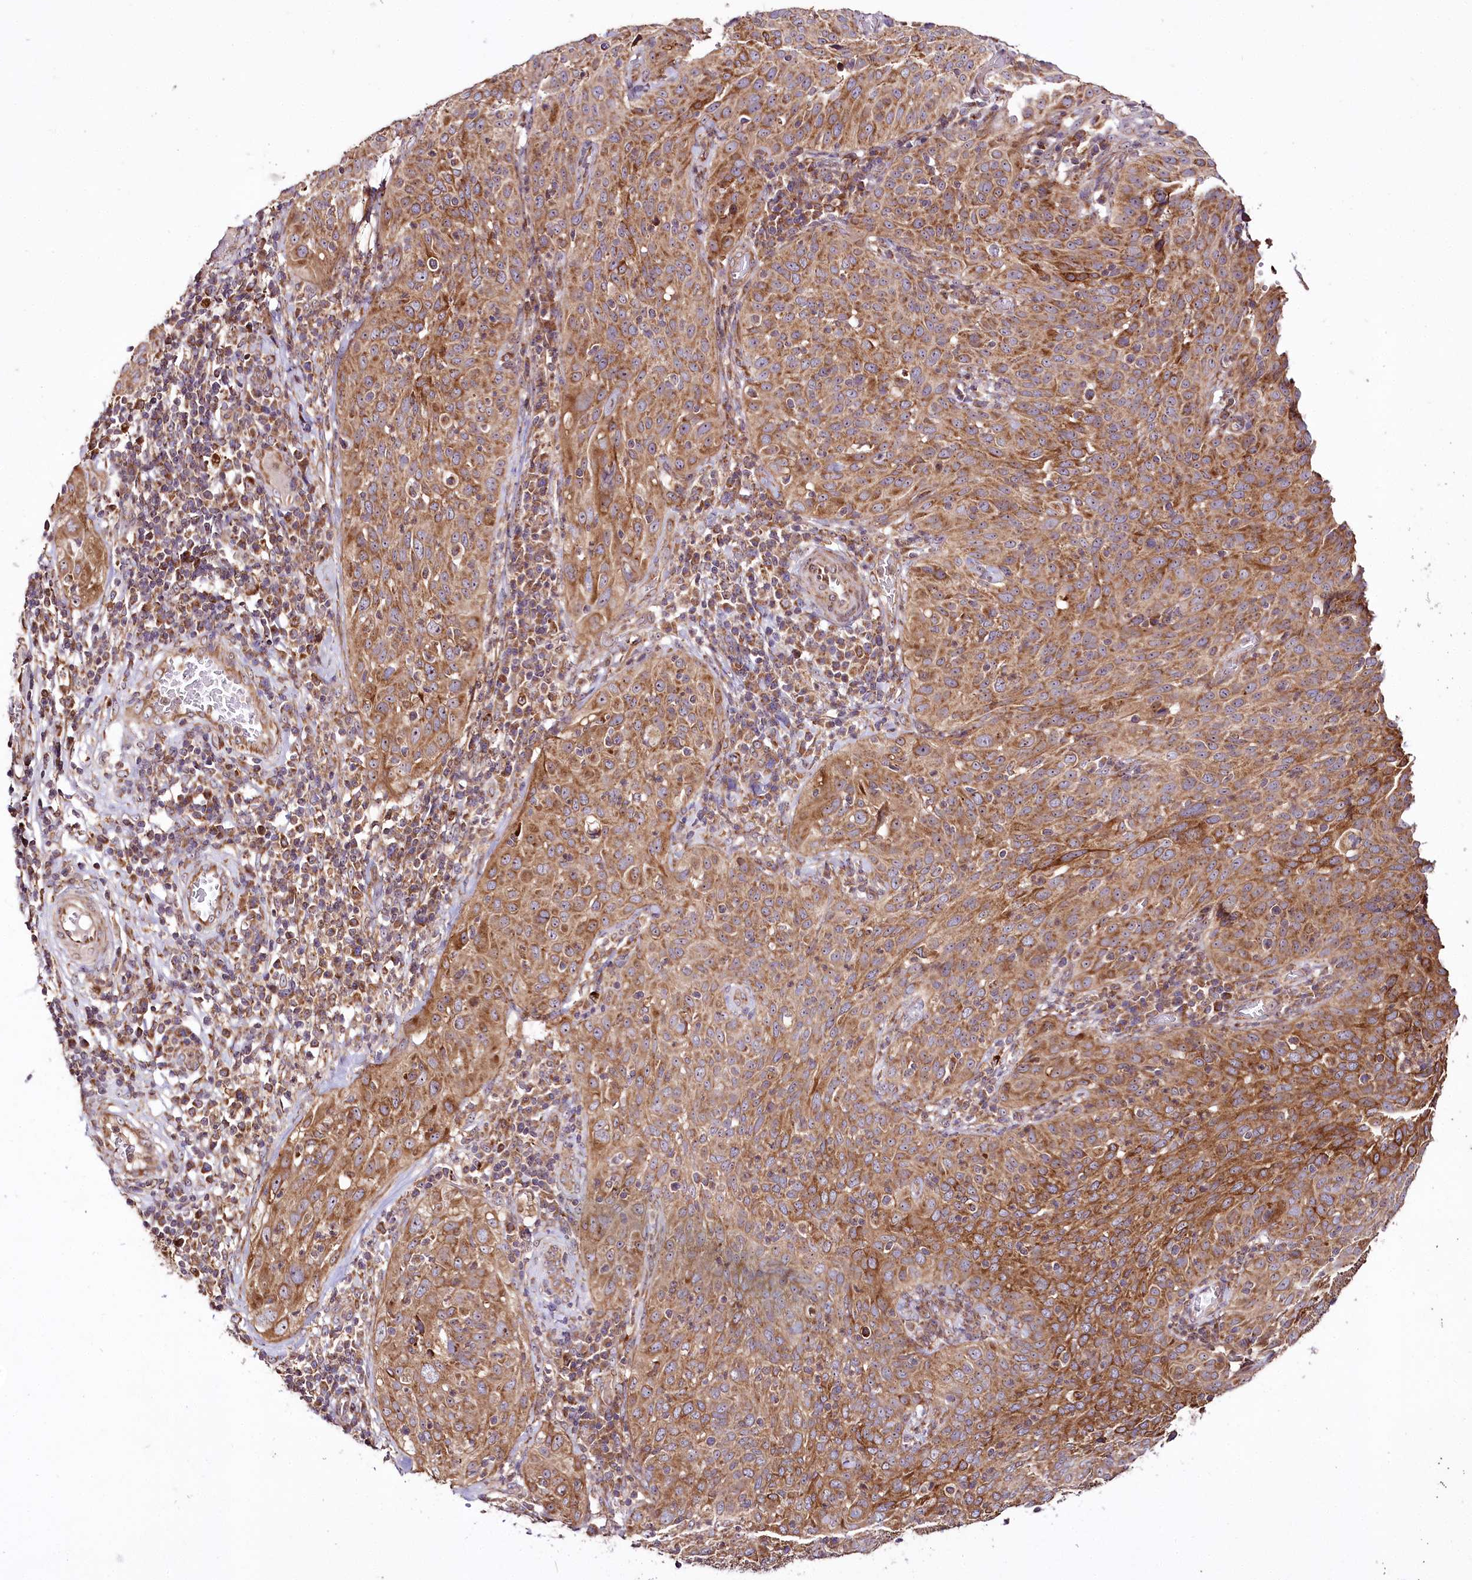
{"staining": {"intensity": "moderate", "quantity": ">75%", "location": "cytoplasmic/membranous"}, "tissue": "cervical cancer", "cell_type": "Tumor cells", "image_type": "cancer", "snomed": [{"axis": "morphology", "description": "Squamous cell carcinoma, NOS"}, {"axis": "topography", "description": "Cervix"}], "caption": "Immunohistochemistry (IHC) staining of cervical cancer, which shows medium levels of moderate cytoplasmic/membranous positivity in approximately >75% of tumor cells indicating moderate cytoplasmic/membranous protein expression. The staining was performed using DAB (3,3'-diaminobenzidine) (brown) for protein detection and nuclei were counterstained in hematoxylin (blue).", "gene": "RAB7A", "patient": {"sex": "female", "age": 31}}